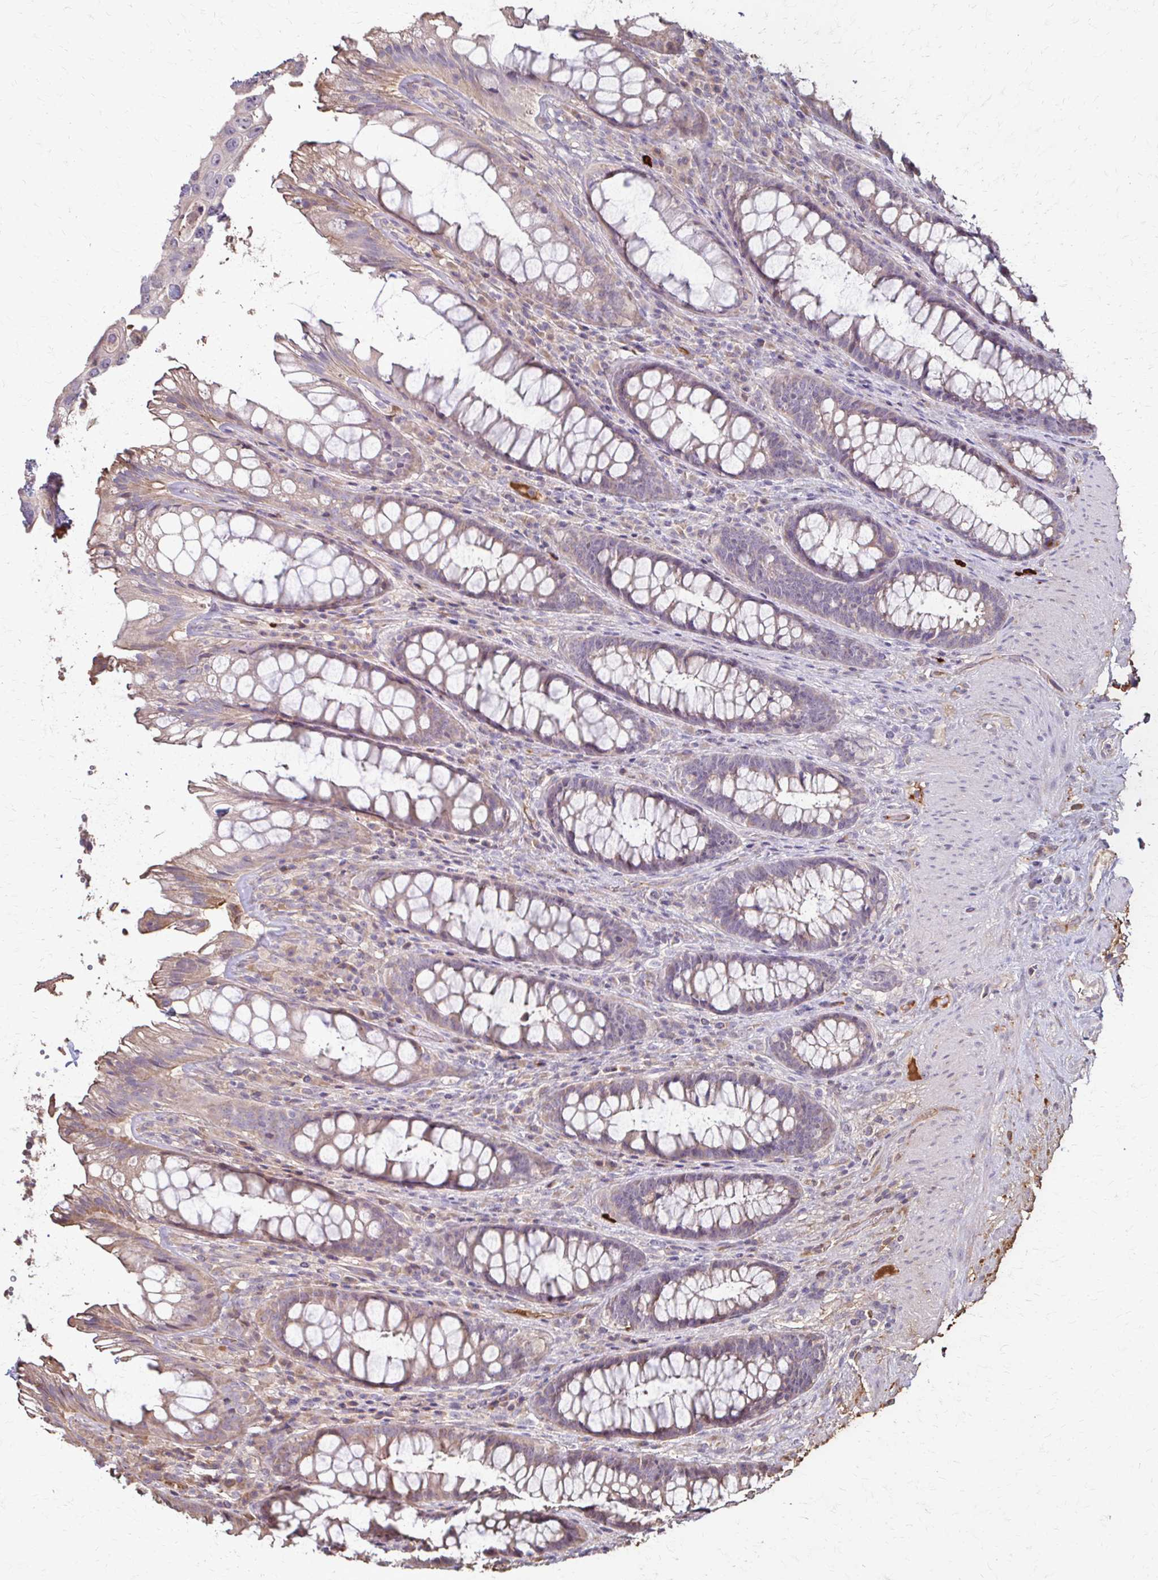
{"staining": {"intensity": "weak", "quantity": "25%-75%", "location": "cytoplasmic/membranous"}, "tissue": "rectum", "cell_type": "Glandular cells", "image_type": "normal", "snomed": [{"axis": "morphology", "description": "Normal tissue, NOS"}, {"axis": "topography", "description": "Rectum"}], "caption": "This is an image of immunohistochemistry (IHC) staining of benign rectum, which shows weak positivity in the cytoplasmic/membranous of glandular cells.", "gene": "IL18BP", "patient": {"sex": "male", "age": 72}}